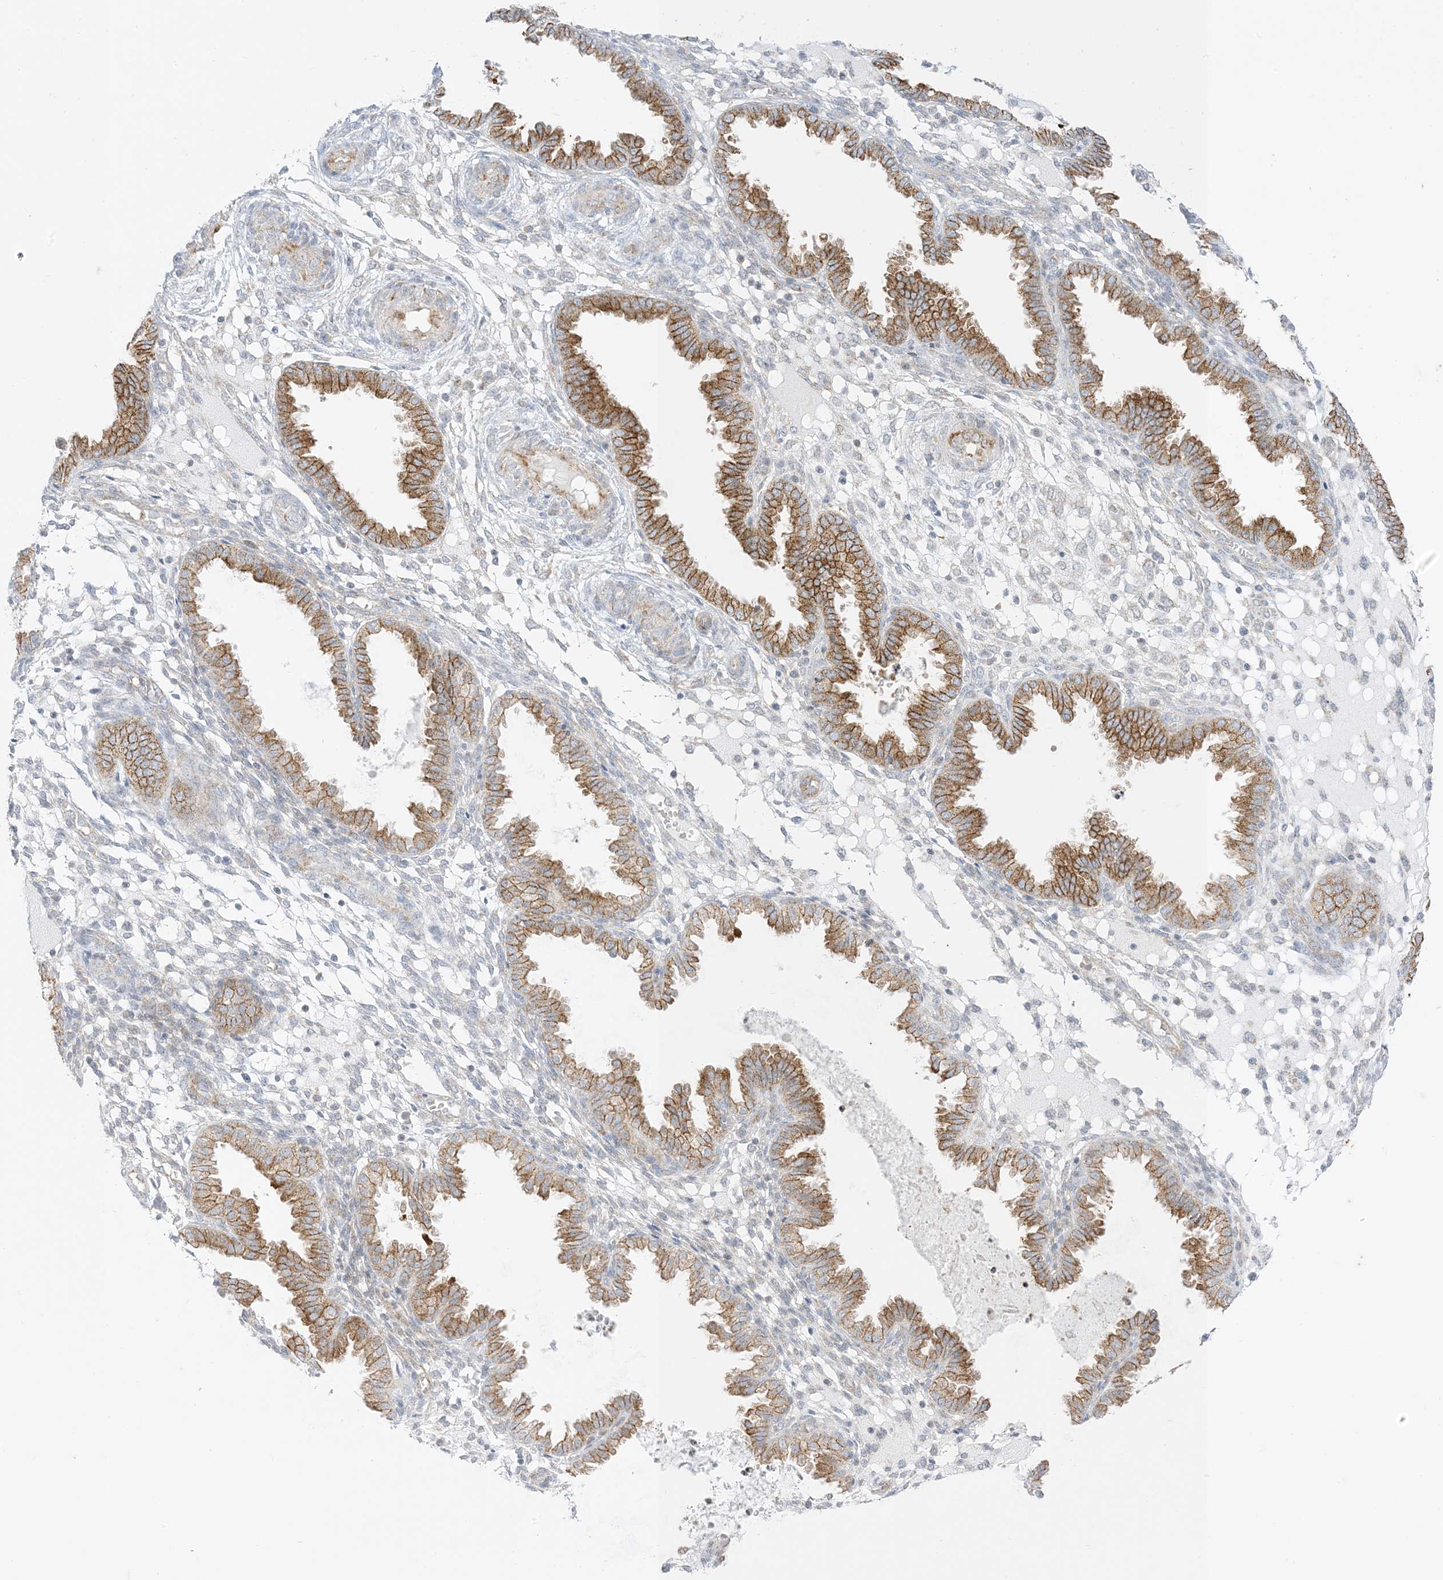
{"staining": {"intensity": "negative", "quantity": "none", "location": "none"}, "tissue": "endometrium", "cell_type": "Cells in endometrial stroma", "image_type": "normal", "snomed": [{"axis": "morphology", "description": "Normal tissue, NOS"}, {"axis": "topography", "description": "Endometrium"}], "caption": "Immunohistochemical staining of benign human endometrium exhibits no significant expression in cells in endometrial stroma.", "gene": "RAC1", "patient": {"sex": "female", "age": 33}}